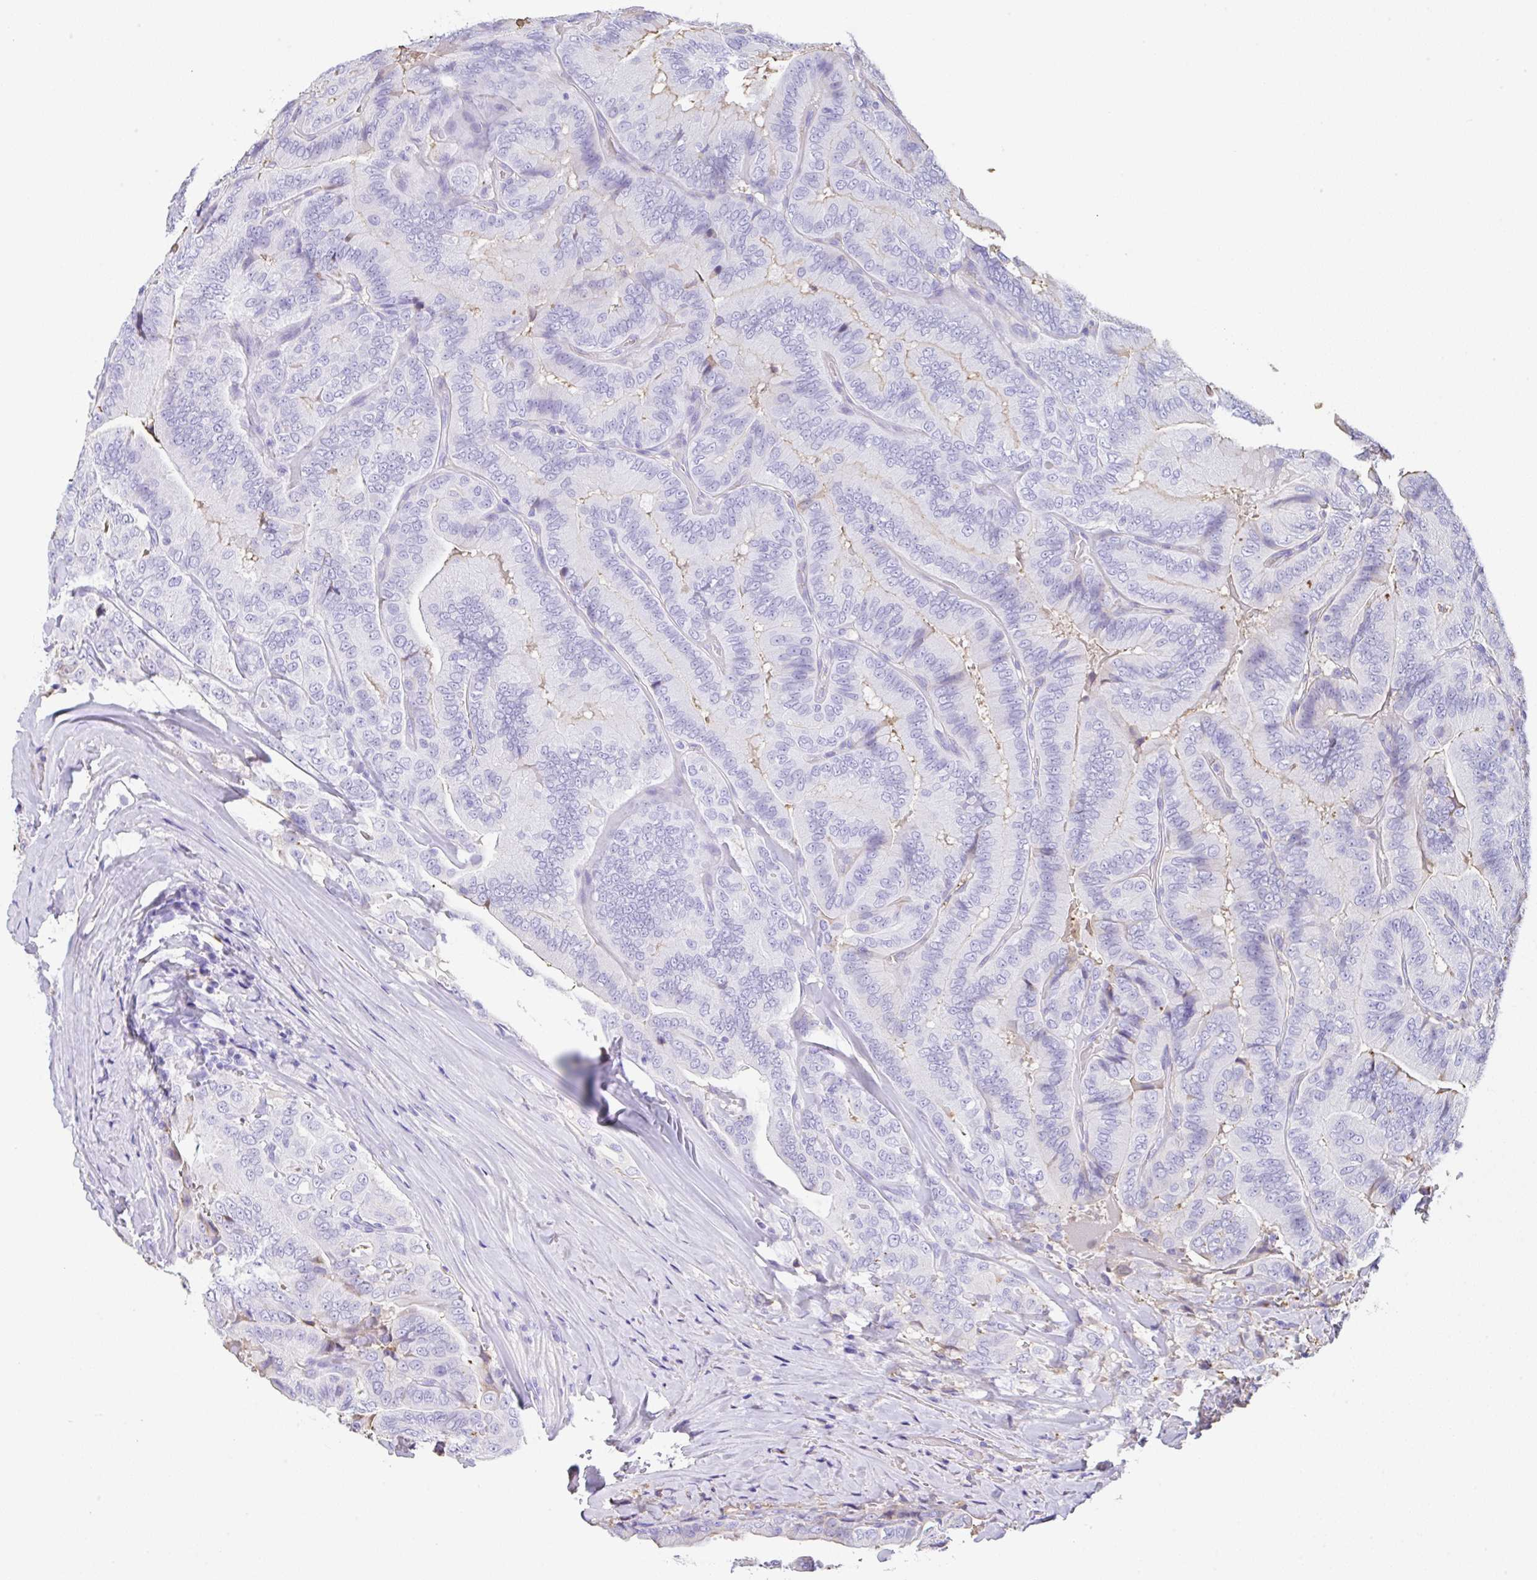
{"staining": {"intensity": "negative", "quantity": "none", "location": "none"}, "tissue": "thyroid cancer", "cell_type": "Tumor cells", "image_type": "cancer", "snomed": [{"axis": "morphology", "description": "Papillary adenocarcinoma, NOS"}, {"axis": "topography", "description": "Thyroid gland"}], "caption": "Tumor cells show no significant positivity in thyroid cancer (papillary adenocarcinoma).", "gene": "HOXC12", "patient": {"sex": "male", "age": 61}}